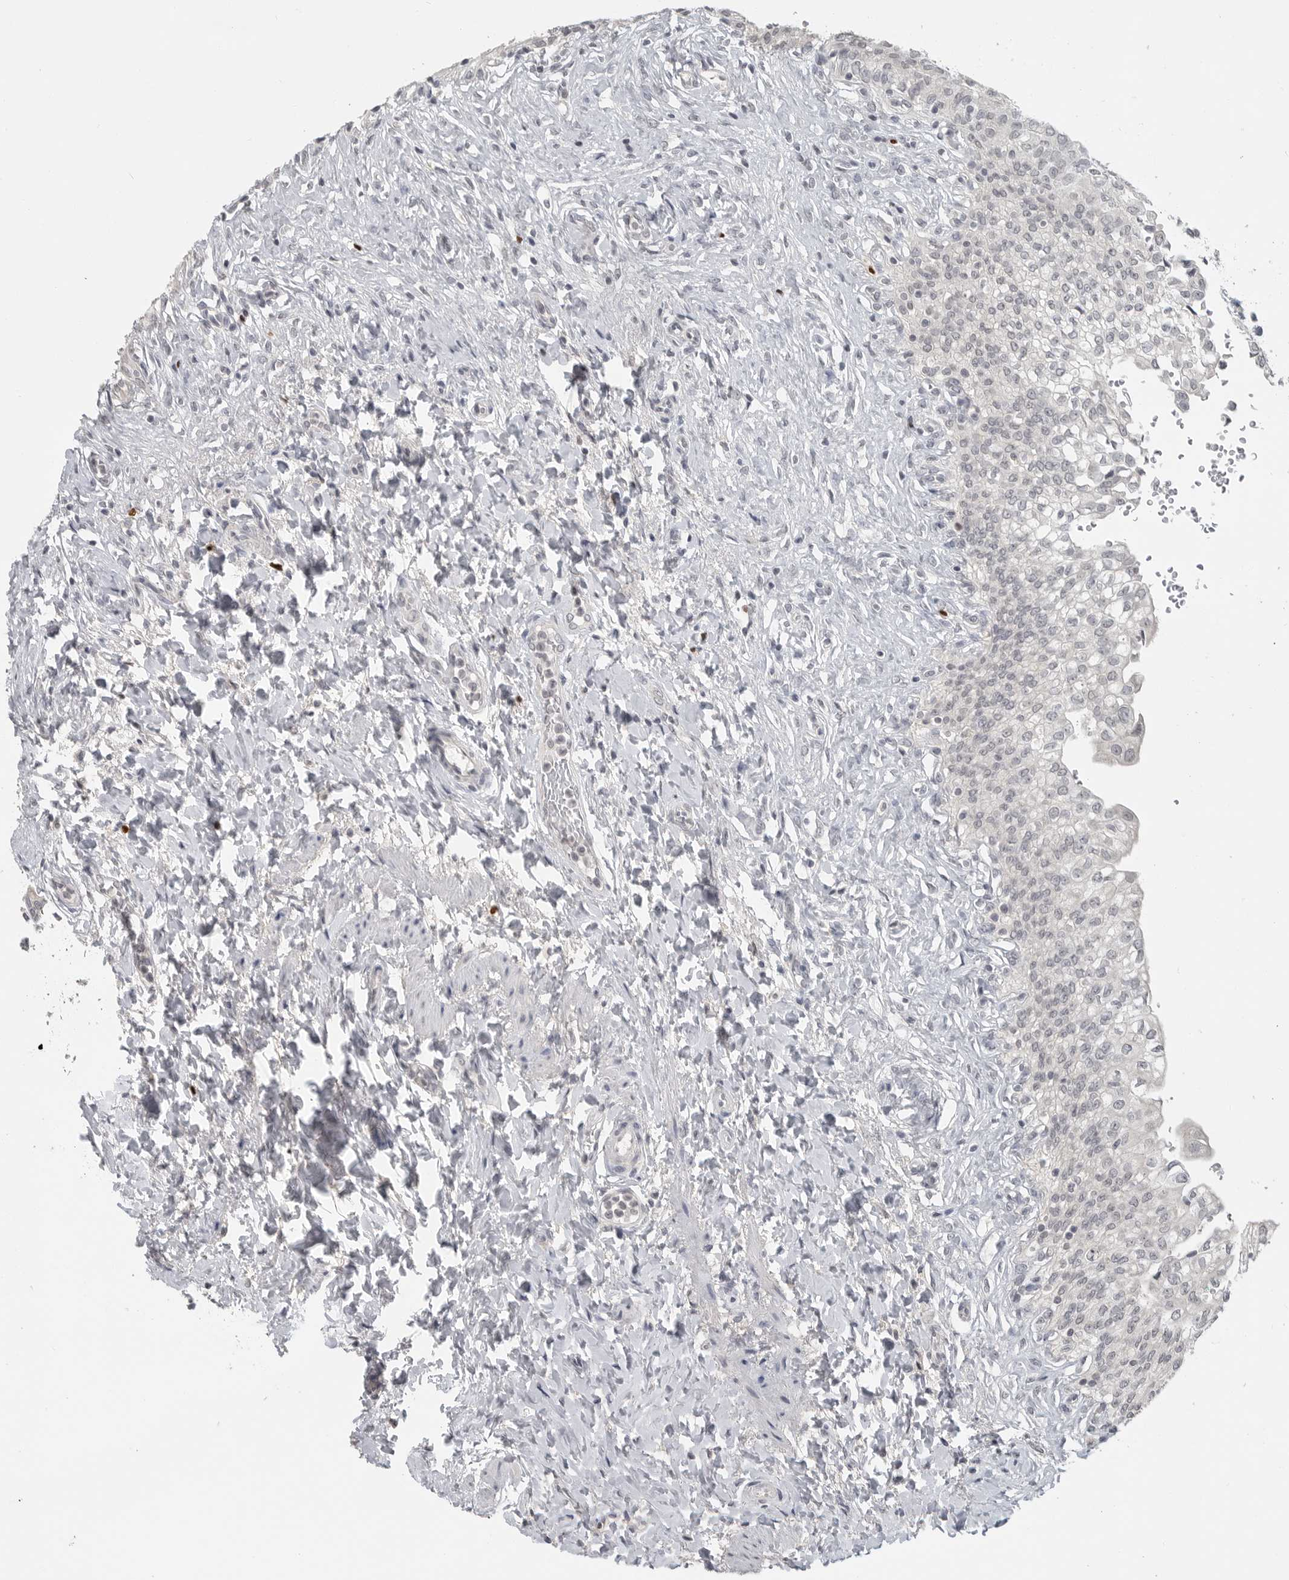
{"staining": {"intensity": "negative", "quantity": "none", "location": "none"}, "tissue": "urinary bladder", "cell_type": "Urothelial cells", "image_type": "normal", "snomed": [{"axis": "morphology", "description": "Urothelial carcinoma, High grade"}, {"axis": "topography", "description": "Urinary bladder"}], "caption": "This is an immunohistochemistry histopathology image of normal human urinary bladder. There is no staining in urothelial cells.", "gene": "FOXP3", "patient": {"sex": "male", "age": 46}}